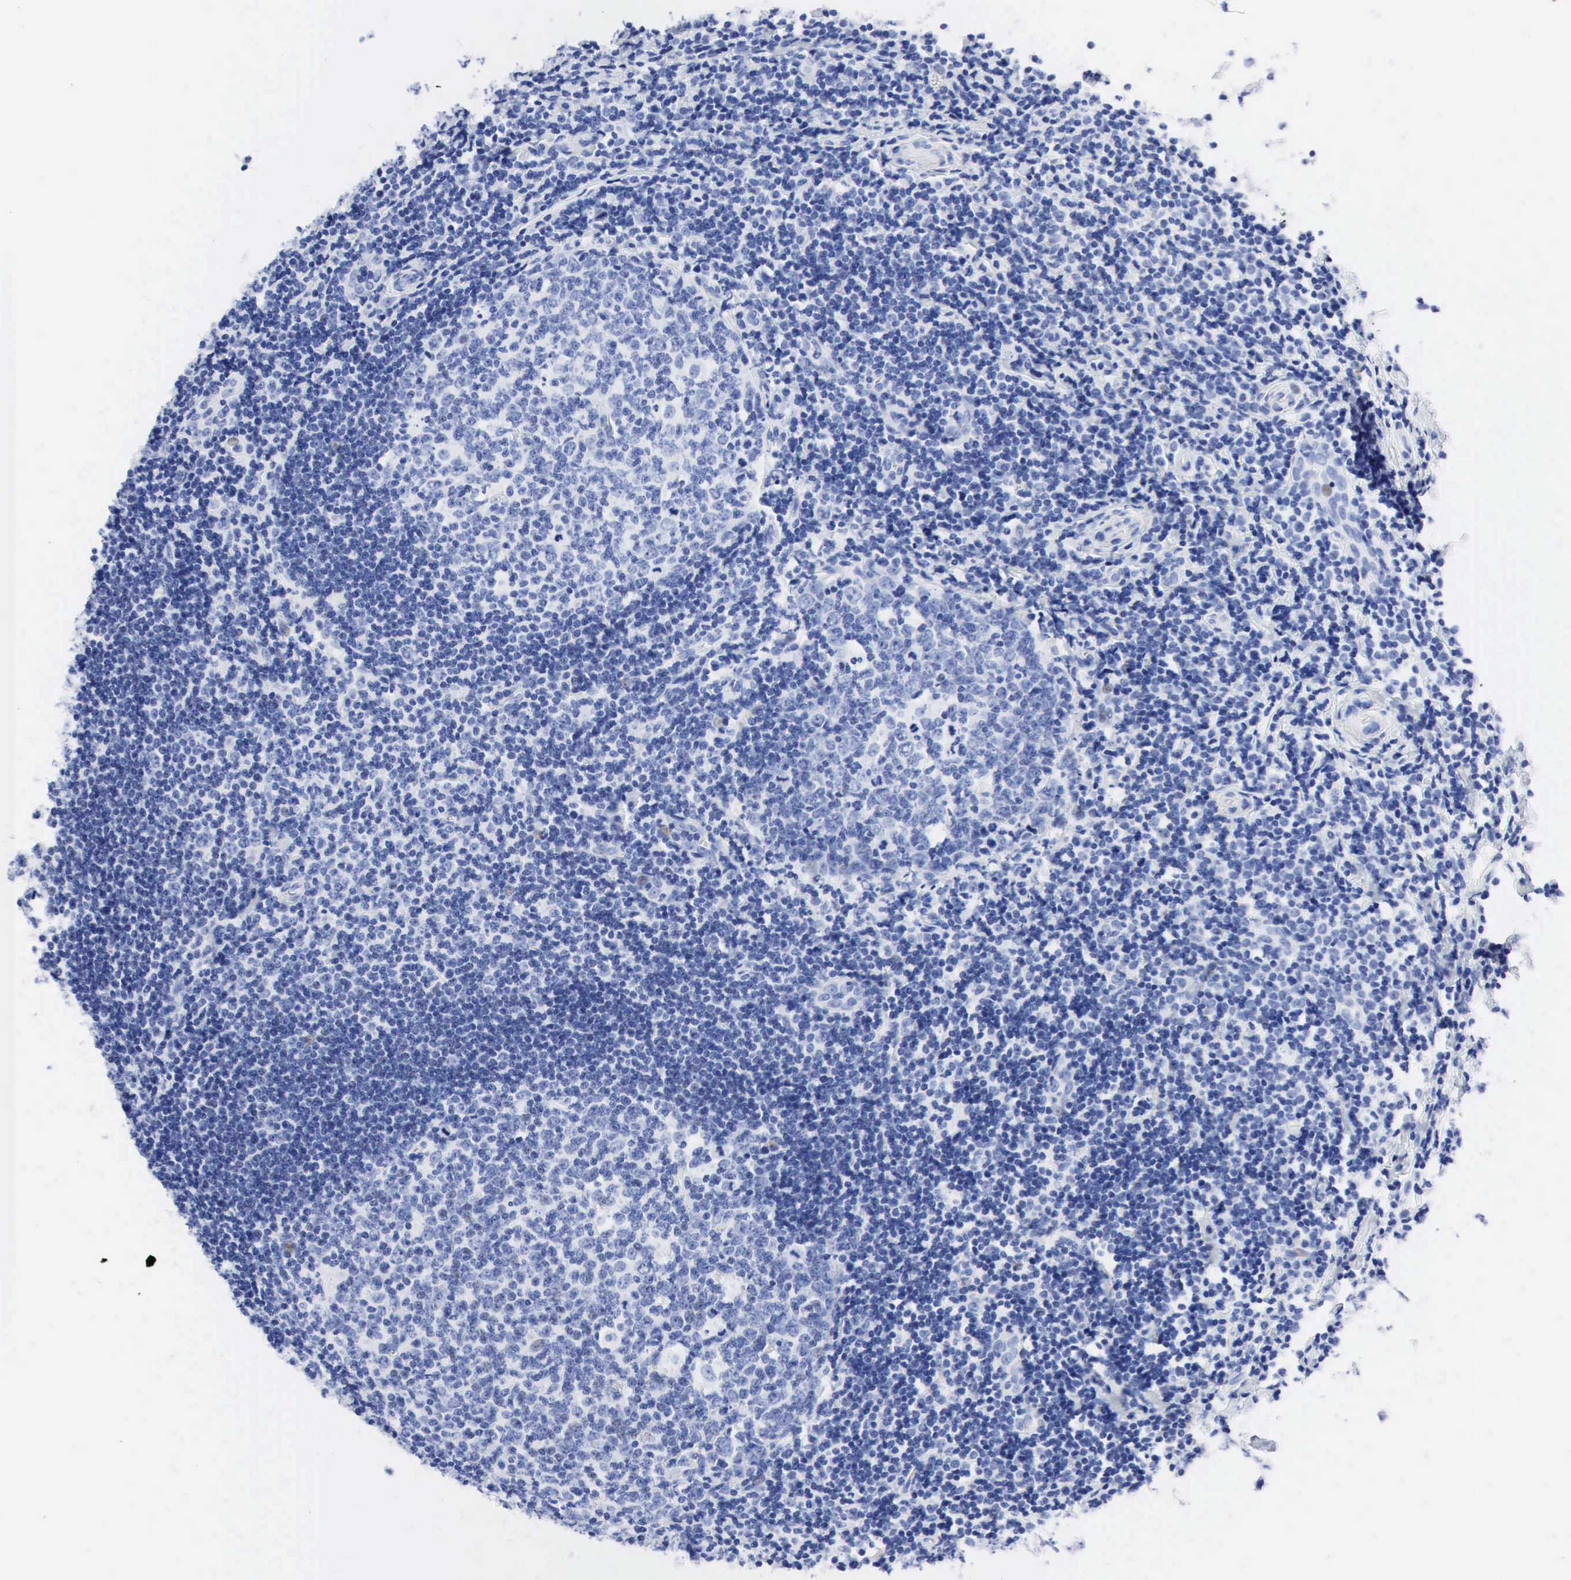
{"staining": {"intensity": "negative", "quantity": "none", "location": "none"}, "tissue": "tonsil", "cell_type": "Germinal center cells", "image_type": "normal", "snomed": [{"axis": "morphology", "description": "Normal tissue, NOS"}, {"axis": "topography", "description": "Tonsil"}], "caption": "This is a micrograph of immunohistochemistry staining of normal tonsil, which shows no staining in germinal center cells.", "gene": "PTH", "patient": {"sex": "female", "age": 41}}